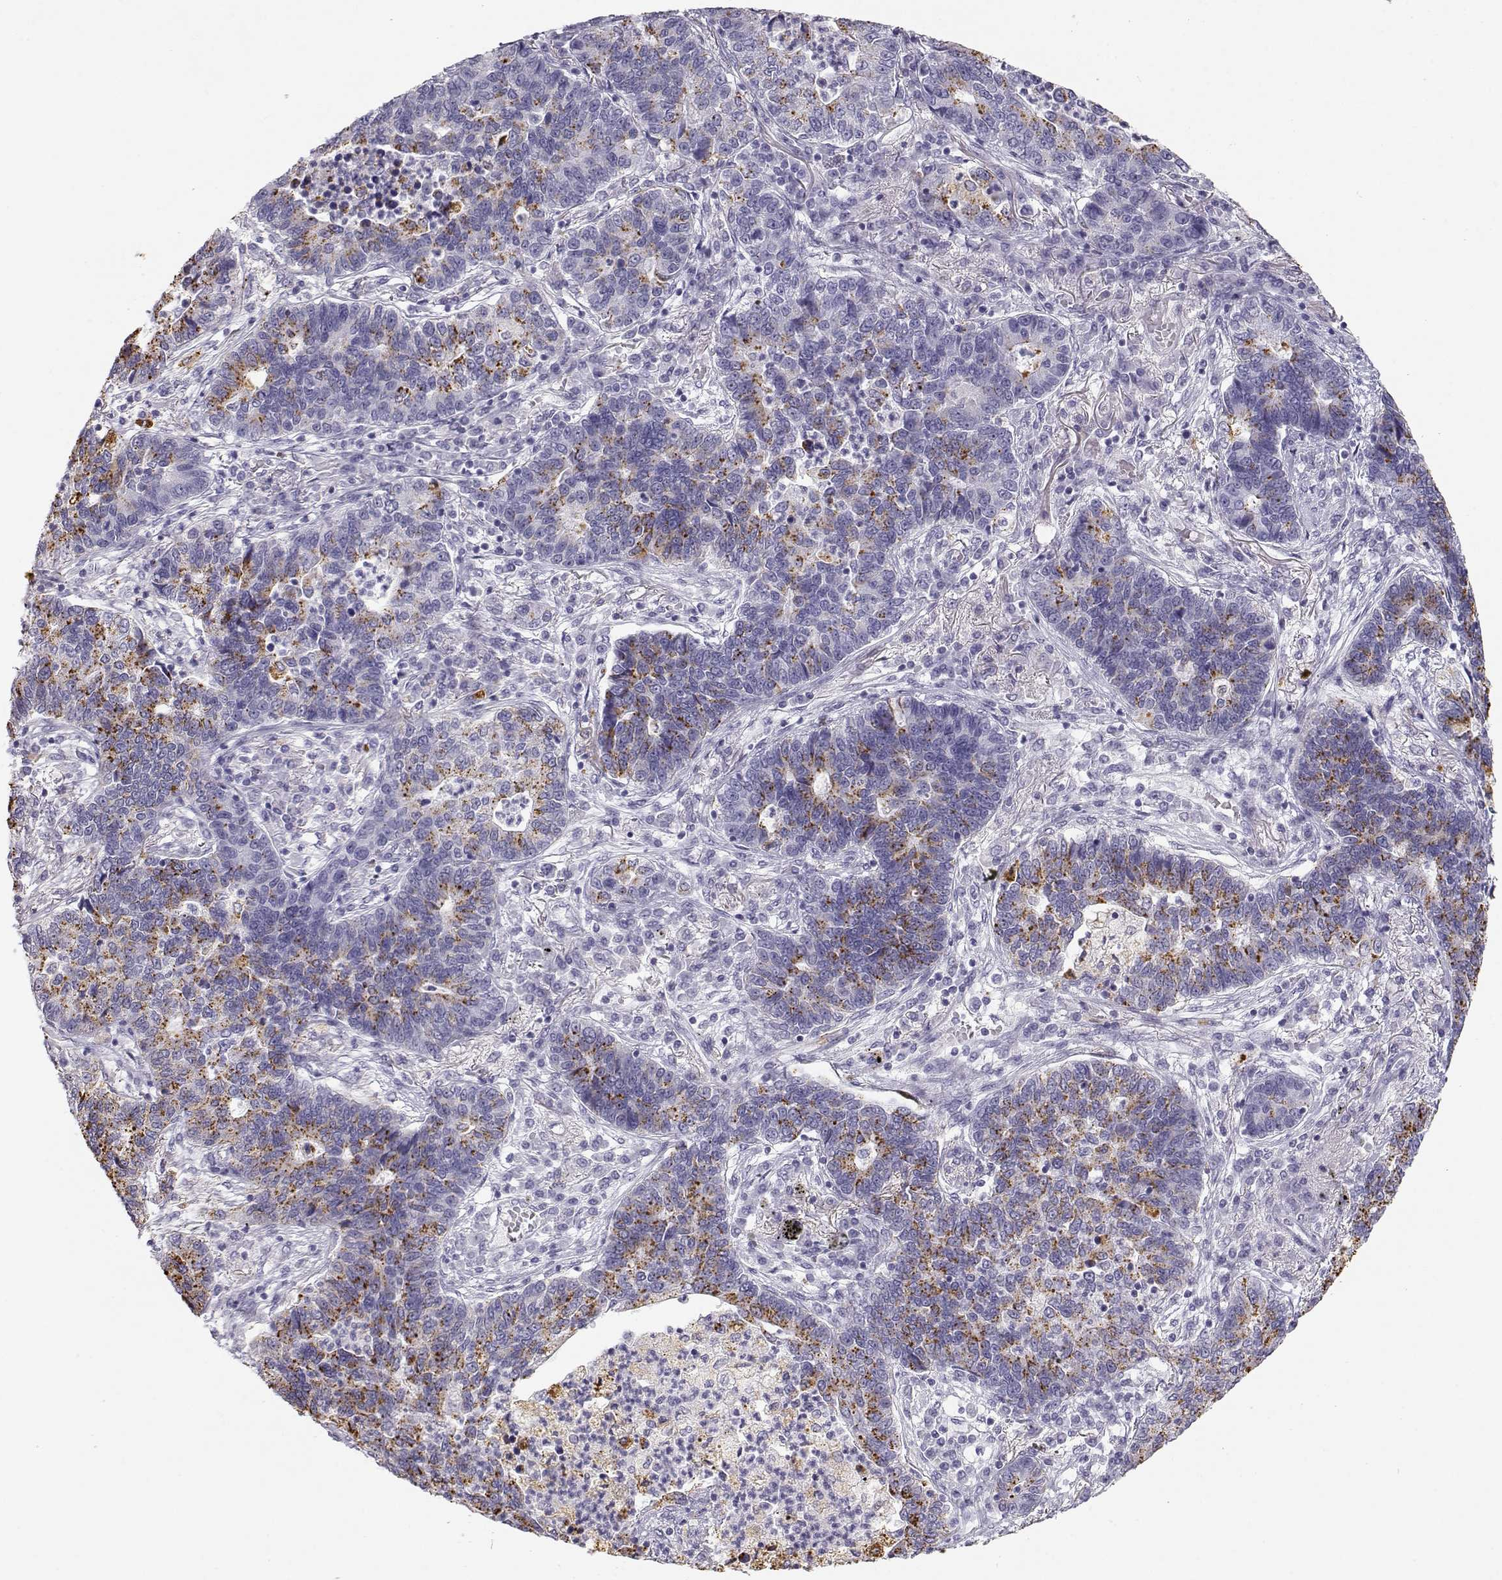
{"staining": {"intensity": "strong", "quantity": "<25%", "location": "cytoplasmic/membranous"}, "tissue": "lung cancer", "cell_type": "Tumor cells", "image_type": "cancer", "snomed": [{"axis": "morphology", "description": "Adenocarcinoma, NOS"}, {"axis": "topography", "description": "Lung"}], "caption": "Lung cancer tissue shows strong cytoplasmic/membranous positivity in about <25% of tumor cells", "gene": "TKTL1", "patient": {"sex": "female", "age": 57}}